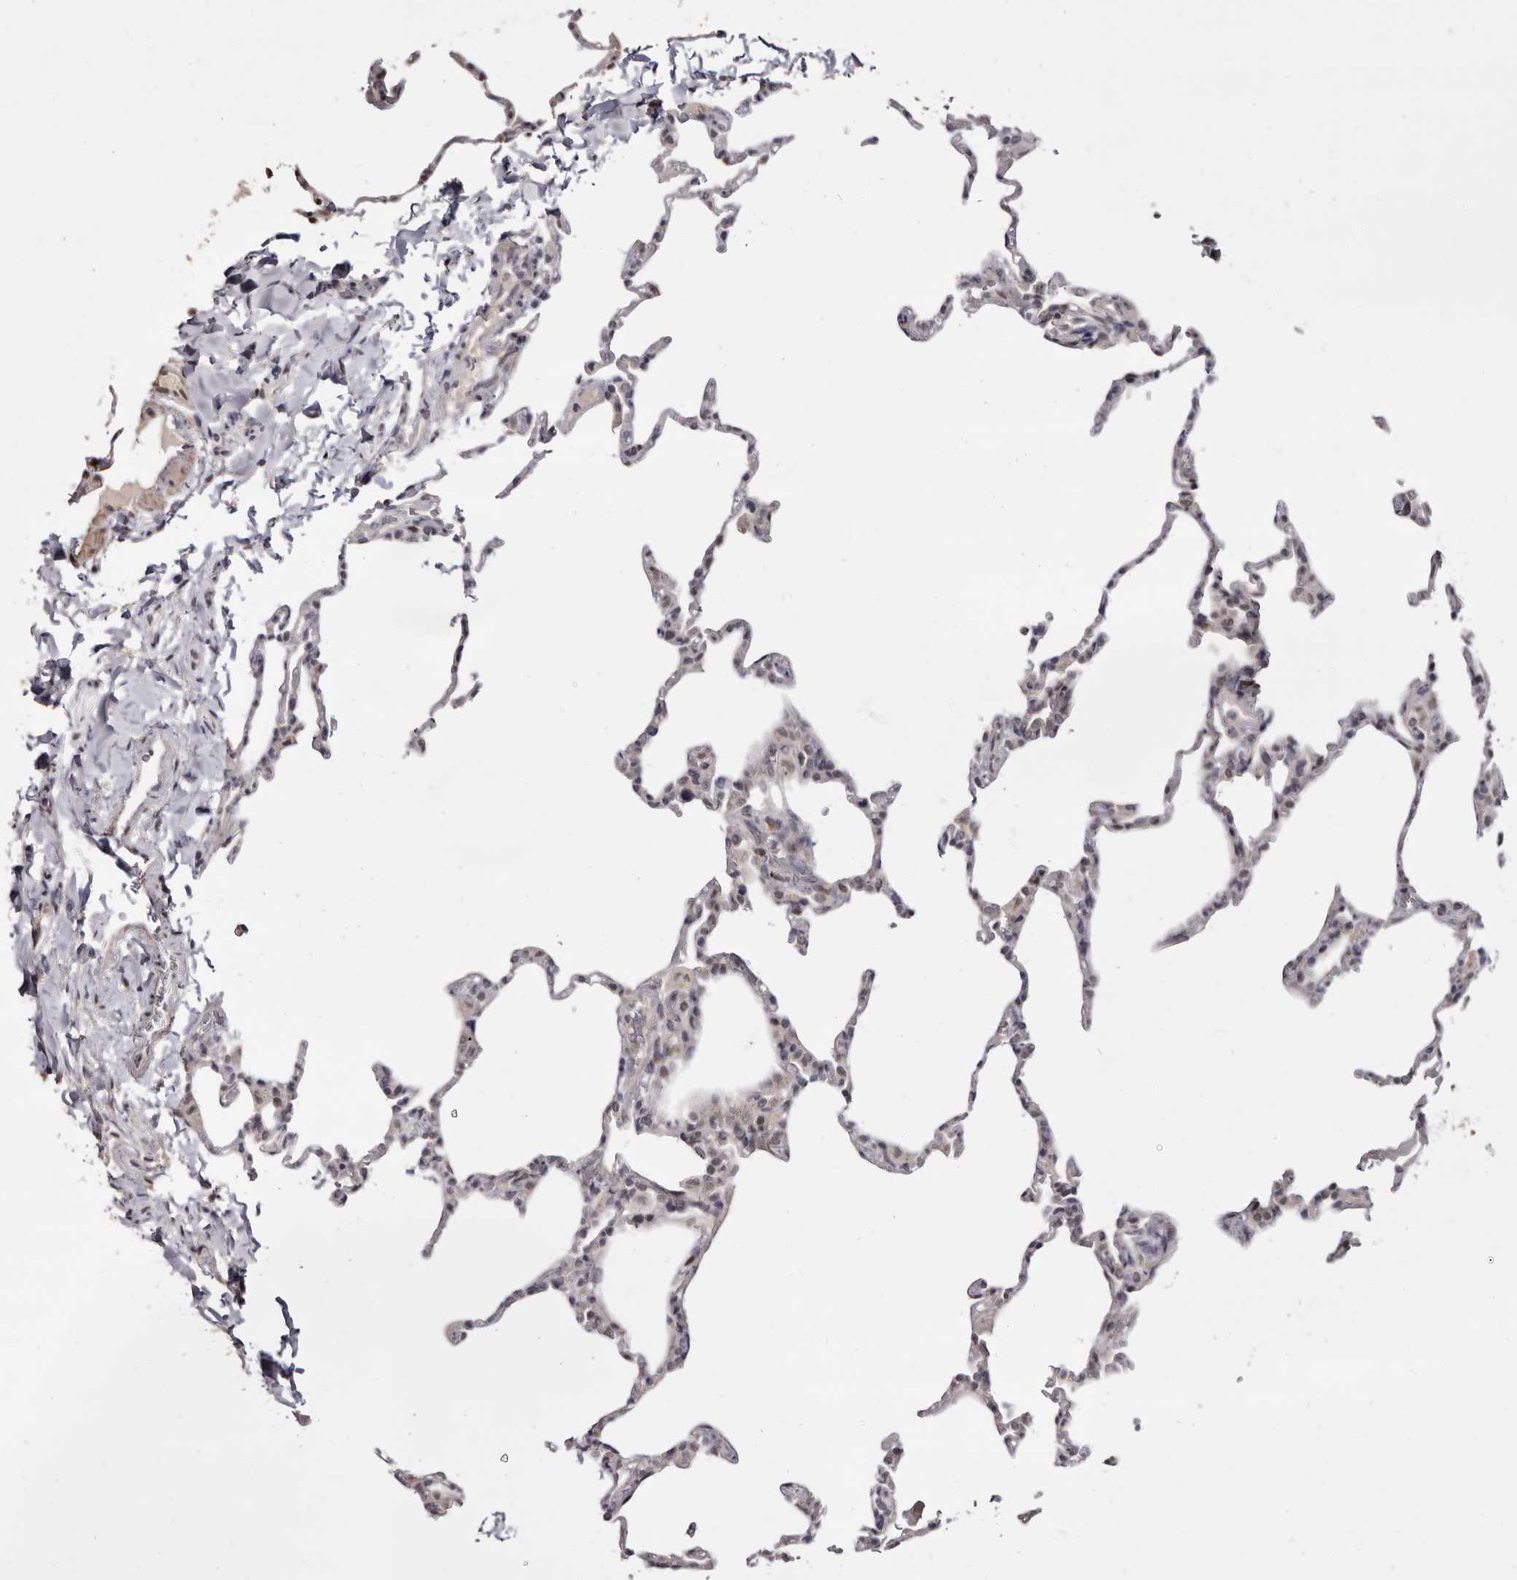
{"staining": {"intensity": "negative", "quantity": "none", "location": "none"}, "tissue": "lung", "cell_type": "Alveolar cells", "image_type": "normal", "snomed": [{"axis": "morphology", "description": "Normal tissue, NOS"}, {"axis": "topography", "description": "Lung"}], "caption": "Immunohistochemistry of benign lung shows no staining in alveolar cells.", "gene": "ZNF326", "patient": {"sex": "male", "age": 20}}